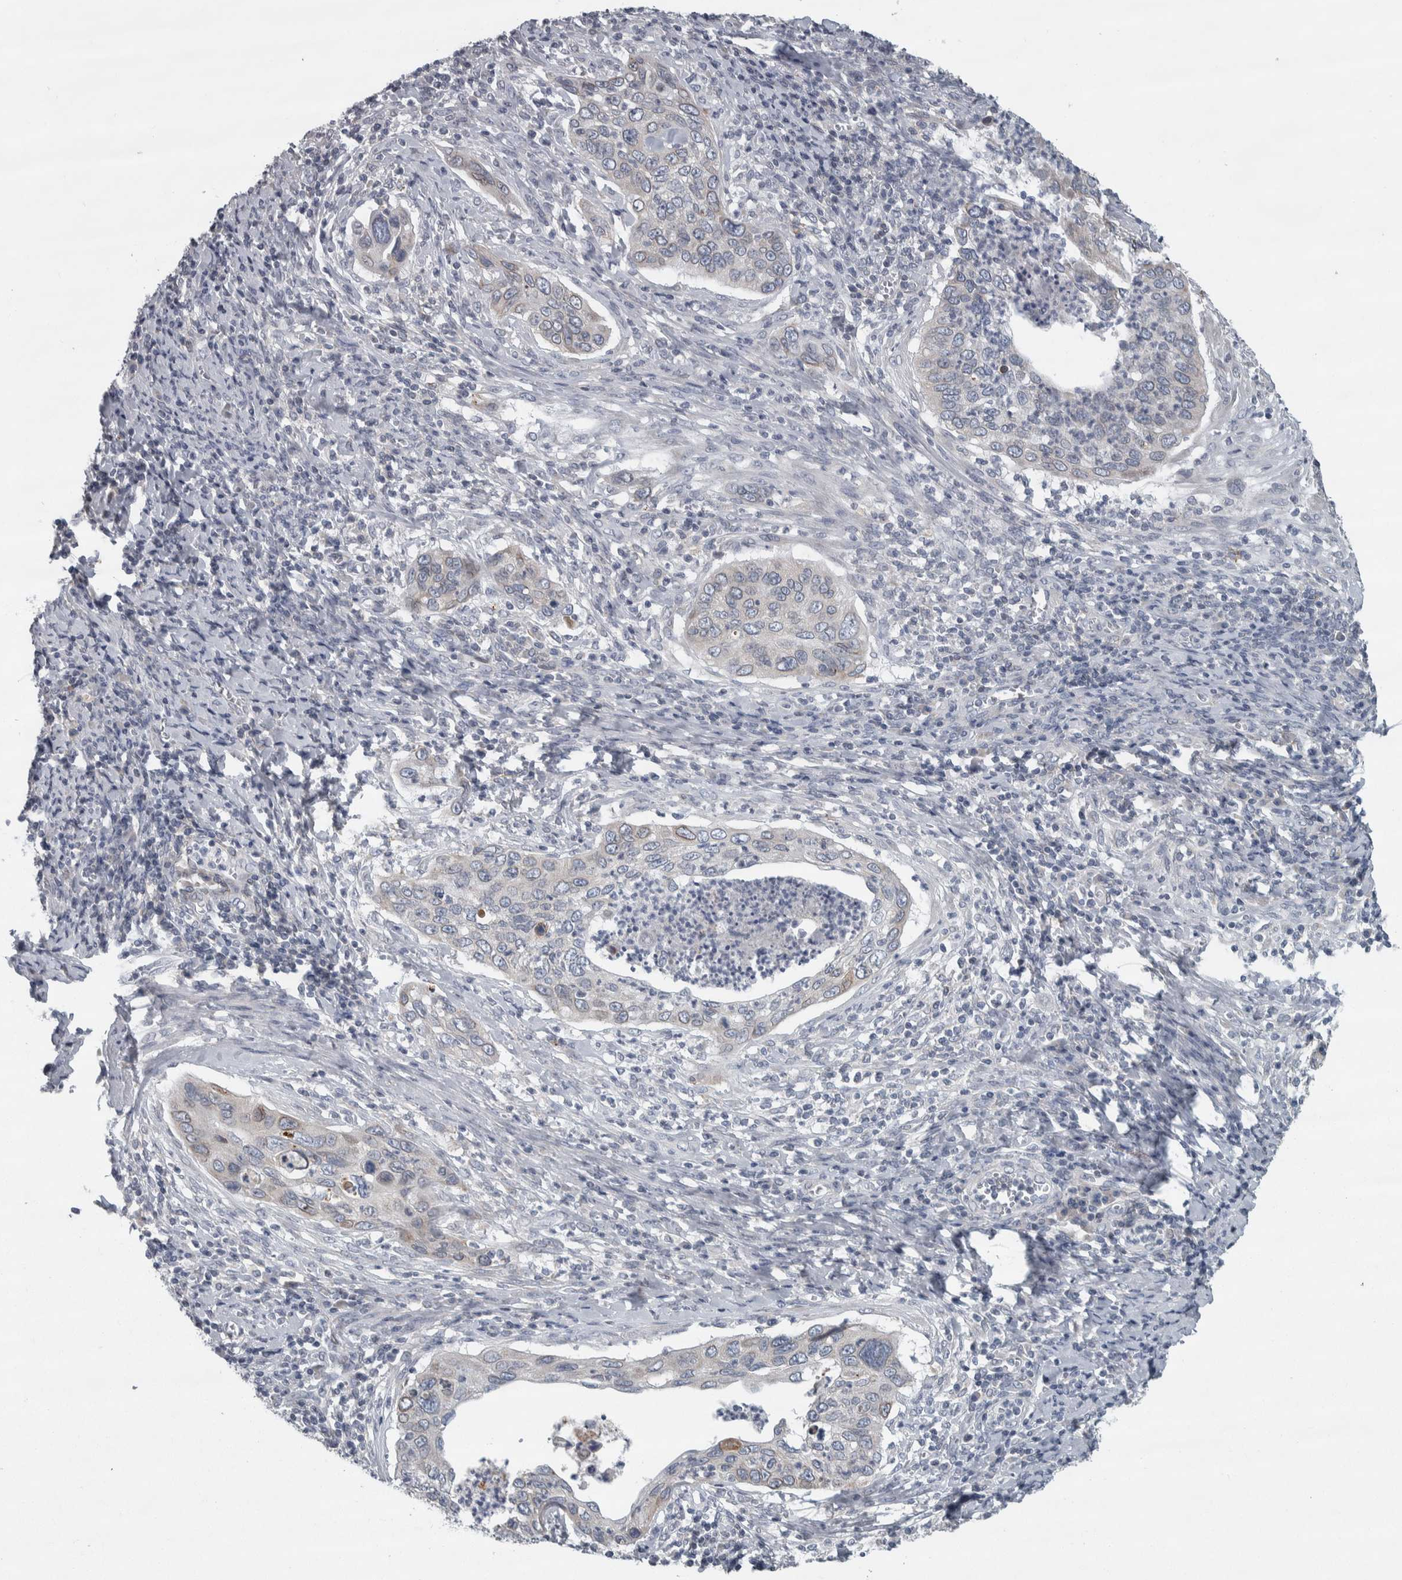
{"staining": {"intensity": "negative", "quantity": "none", "location": "none"}, "tissue": "cervical cancer", "cell_type": "Tumor cells", "image_type": "cancer", "snomed": [{"axis": "morphology", "description": "Squamous cell carcinoma, NOS"}, {"axis": "topography", "description": "Cervix"}], "caption": "A high-resolution histopathology image shows IHC staining of cervical cancer, which displays no significant staining in tumor cells.", "gene": "SIGMAR1", "patient": {"sex": "female", "age": 53}}